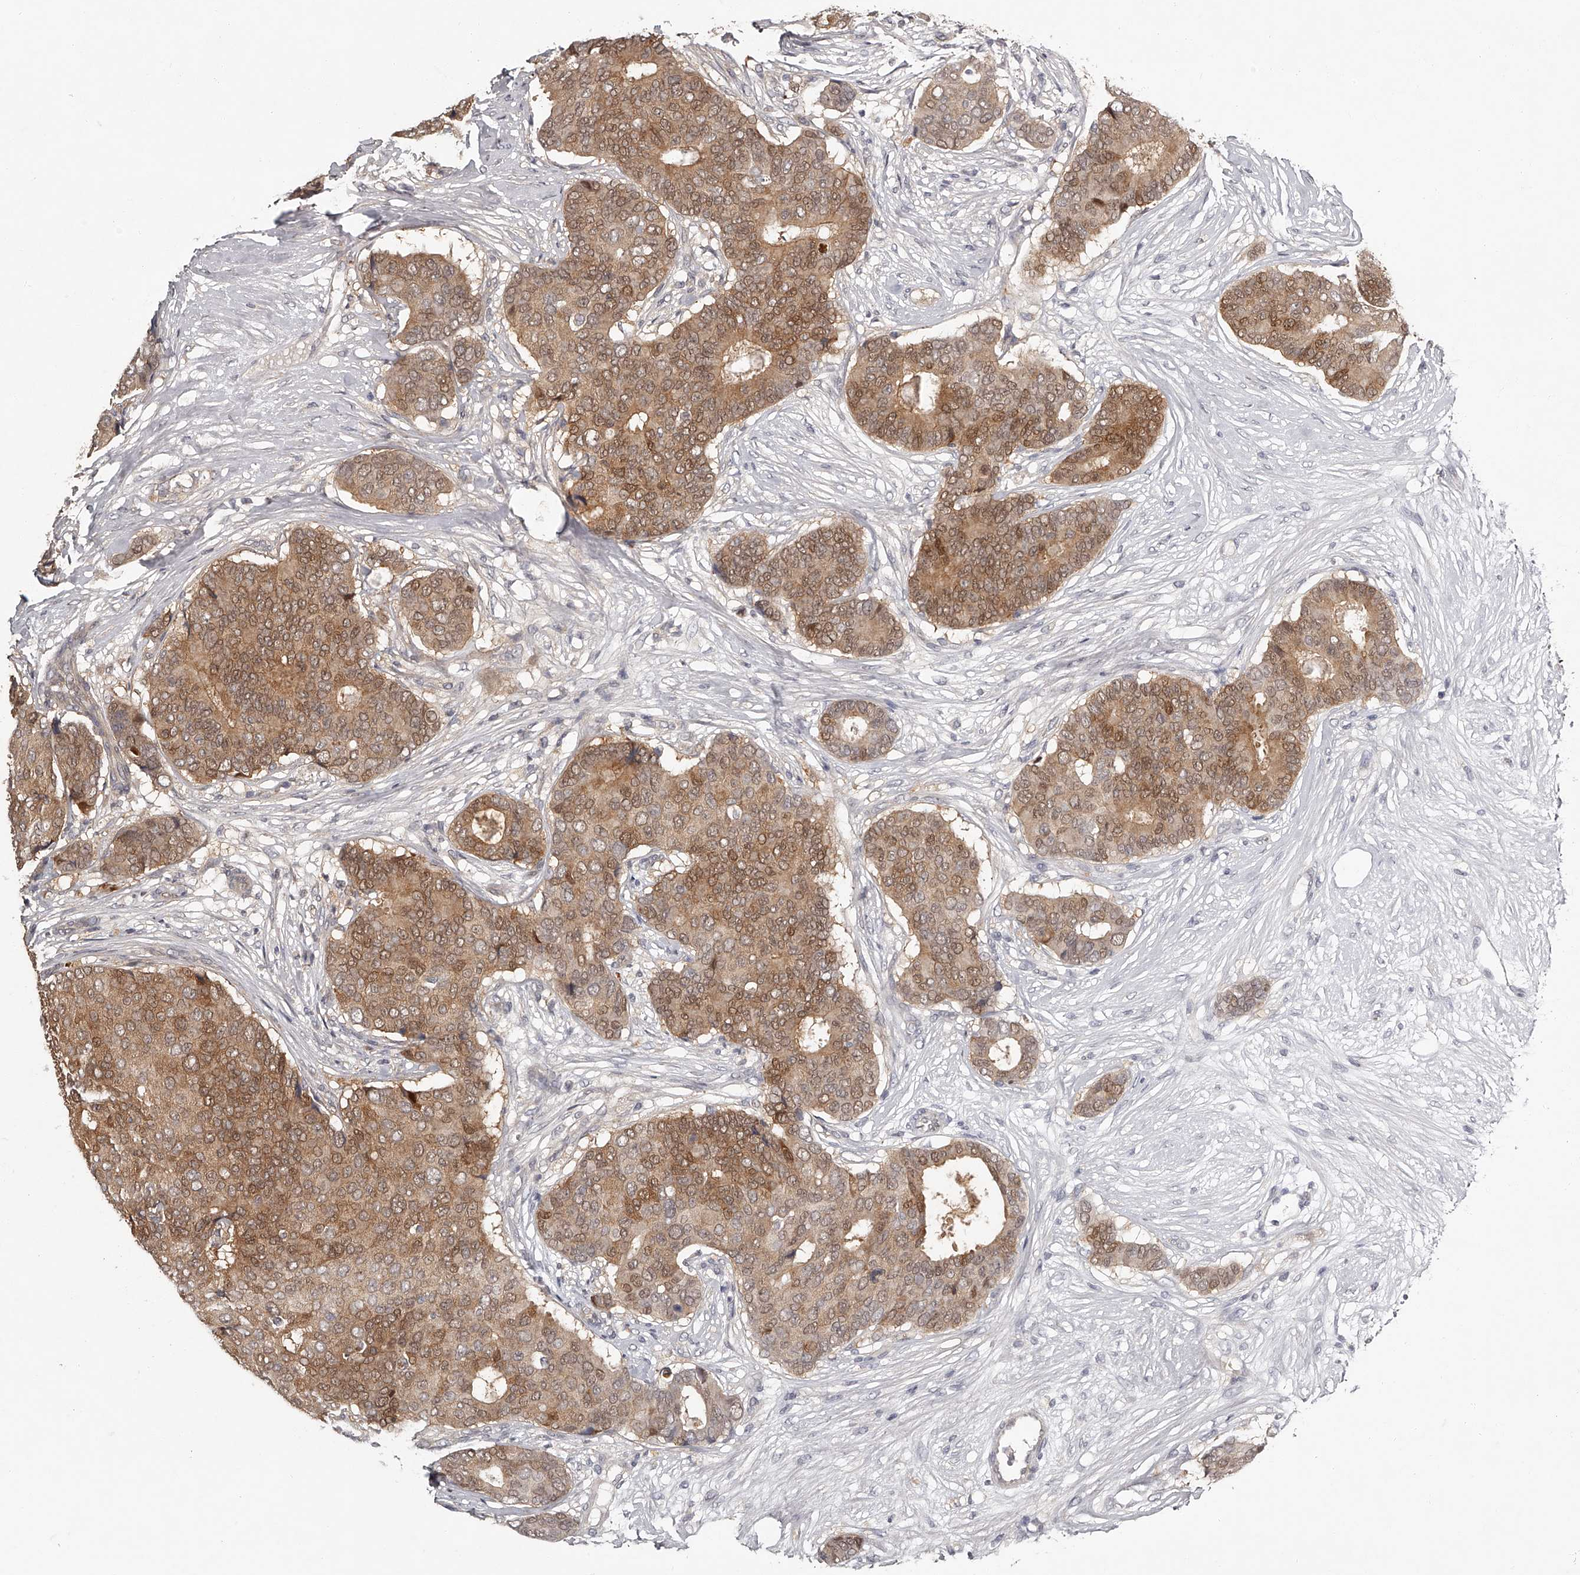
{"staining": {"intensity": "moderate", "quantity": ">75%", "location": "cytoplasmic/membranous"}, "tissue": "breast cancer", "cell_type": "Tumor cells", "image_type": "cancer", "snomed": [{"axis": "morphology", "description": "Duct carcinoma"}, {"axis": "topography", "description": "Breast"}], "caption": "Protein staining by IHC exhibits moderate cytoplasmic/membranous staining in about >75% of tumor cells in breast cancer. (DAB (3,3'-diaminobenzidine) = brown stain, brightfield microscopy at high magnification).", "gene": "GGCT", "patient": {"sex": "female", "age": 75}}